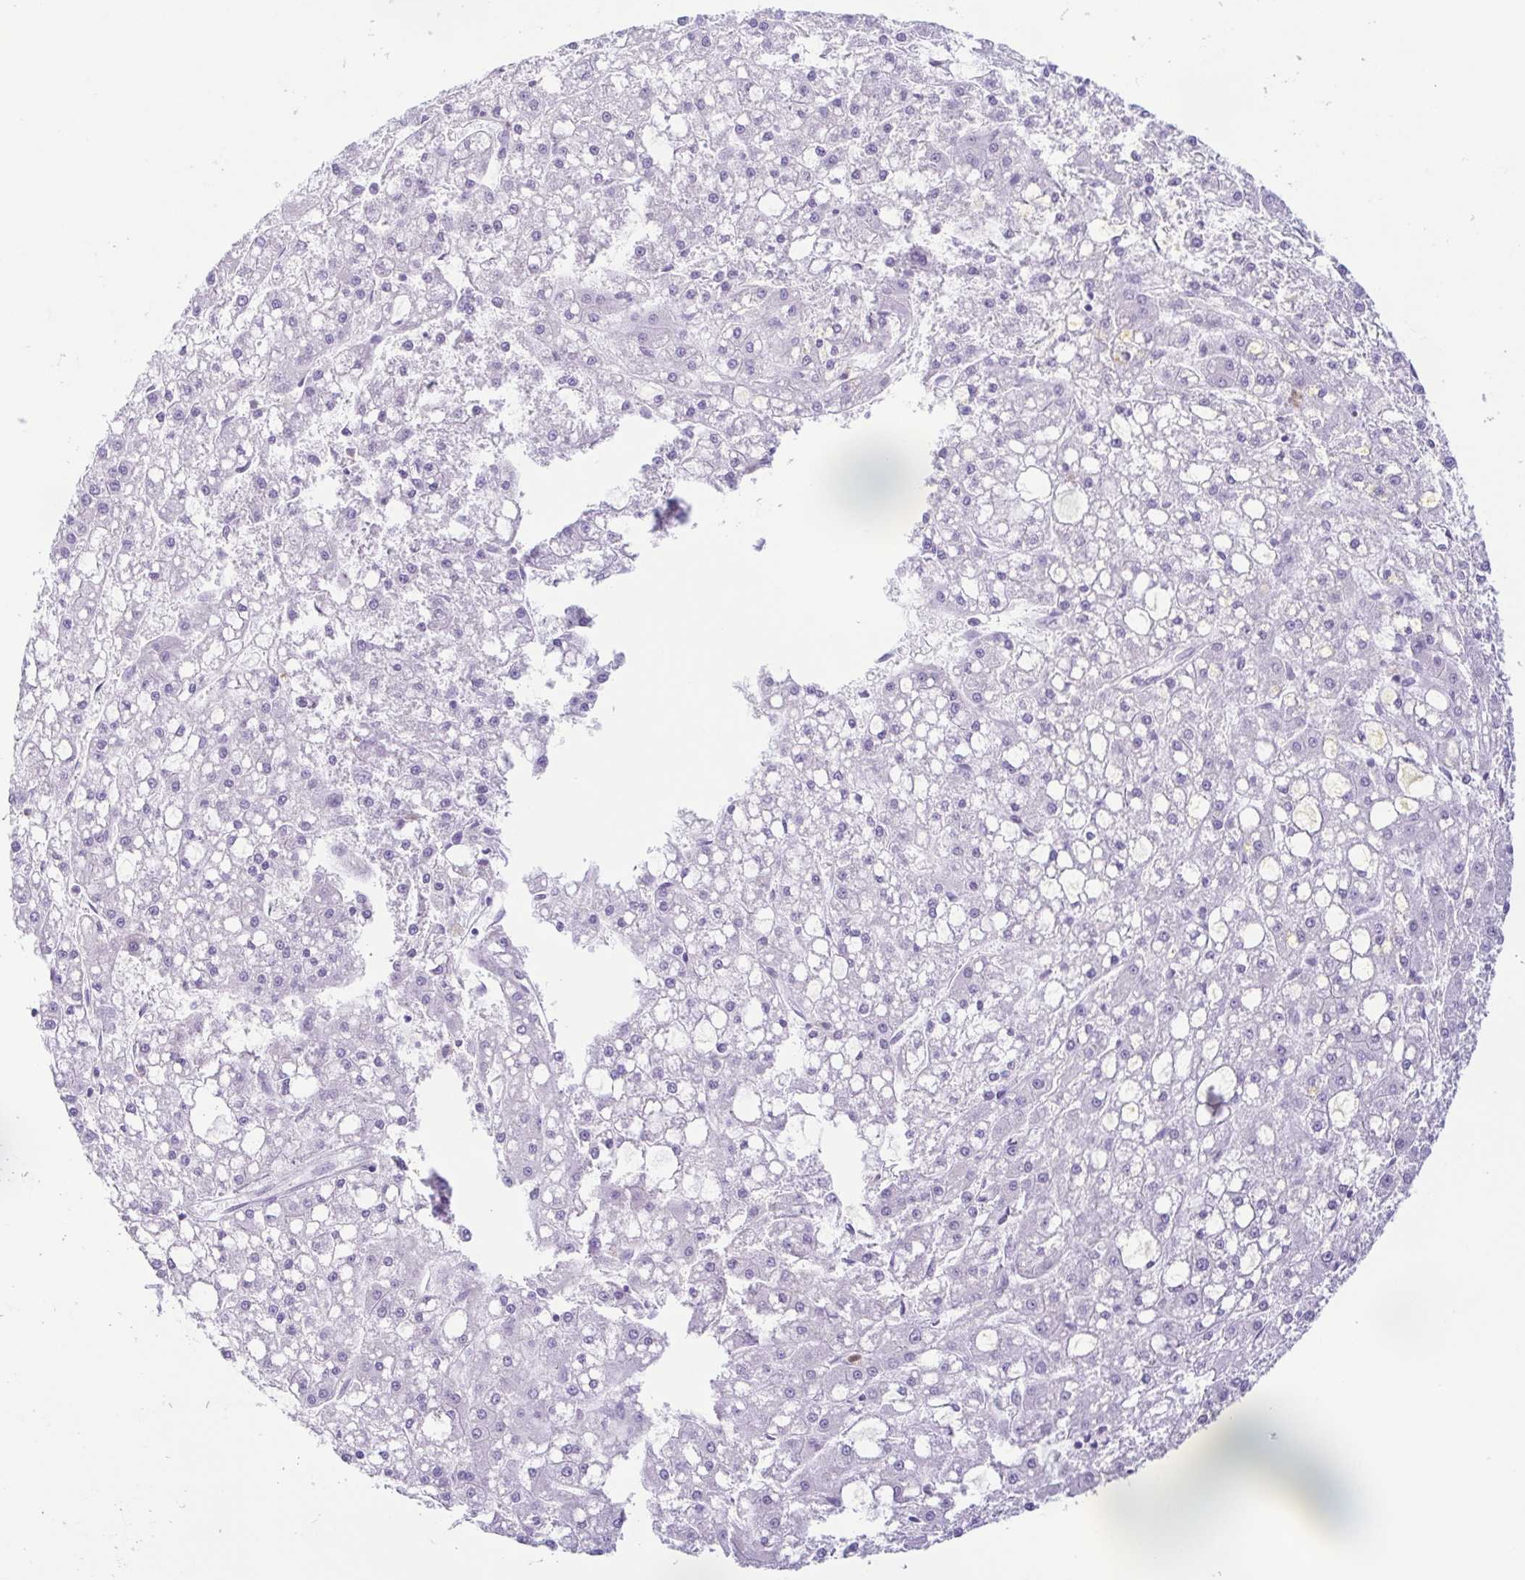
{"staining": {"intensity": "negative", "quantity": "none", "location": "none"}, "tissue": "liver cancer", "cell_type": "Tumor cells", "image_type": "cancer", "snomed": [{"axis": "morphology", "description": "Carcinoma, Hepatocellular, NOS"}, {"axis": "topography", "description": "Liver"}], "caption": "Immunohistochemistry image of human liver hepatocellular carcinoma stained for a protein (brown), which demonstrates no positivity in tumor cells.", "gene": "AZU1", "patient": {"sex": "male", "age": 67}}